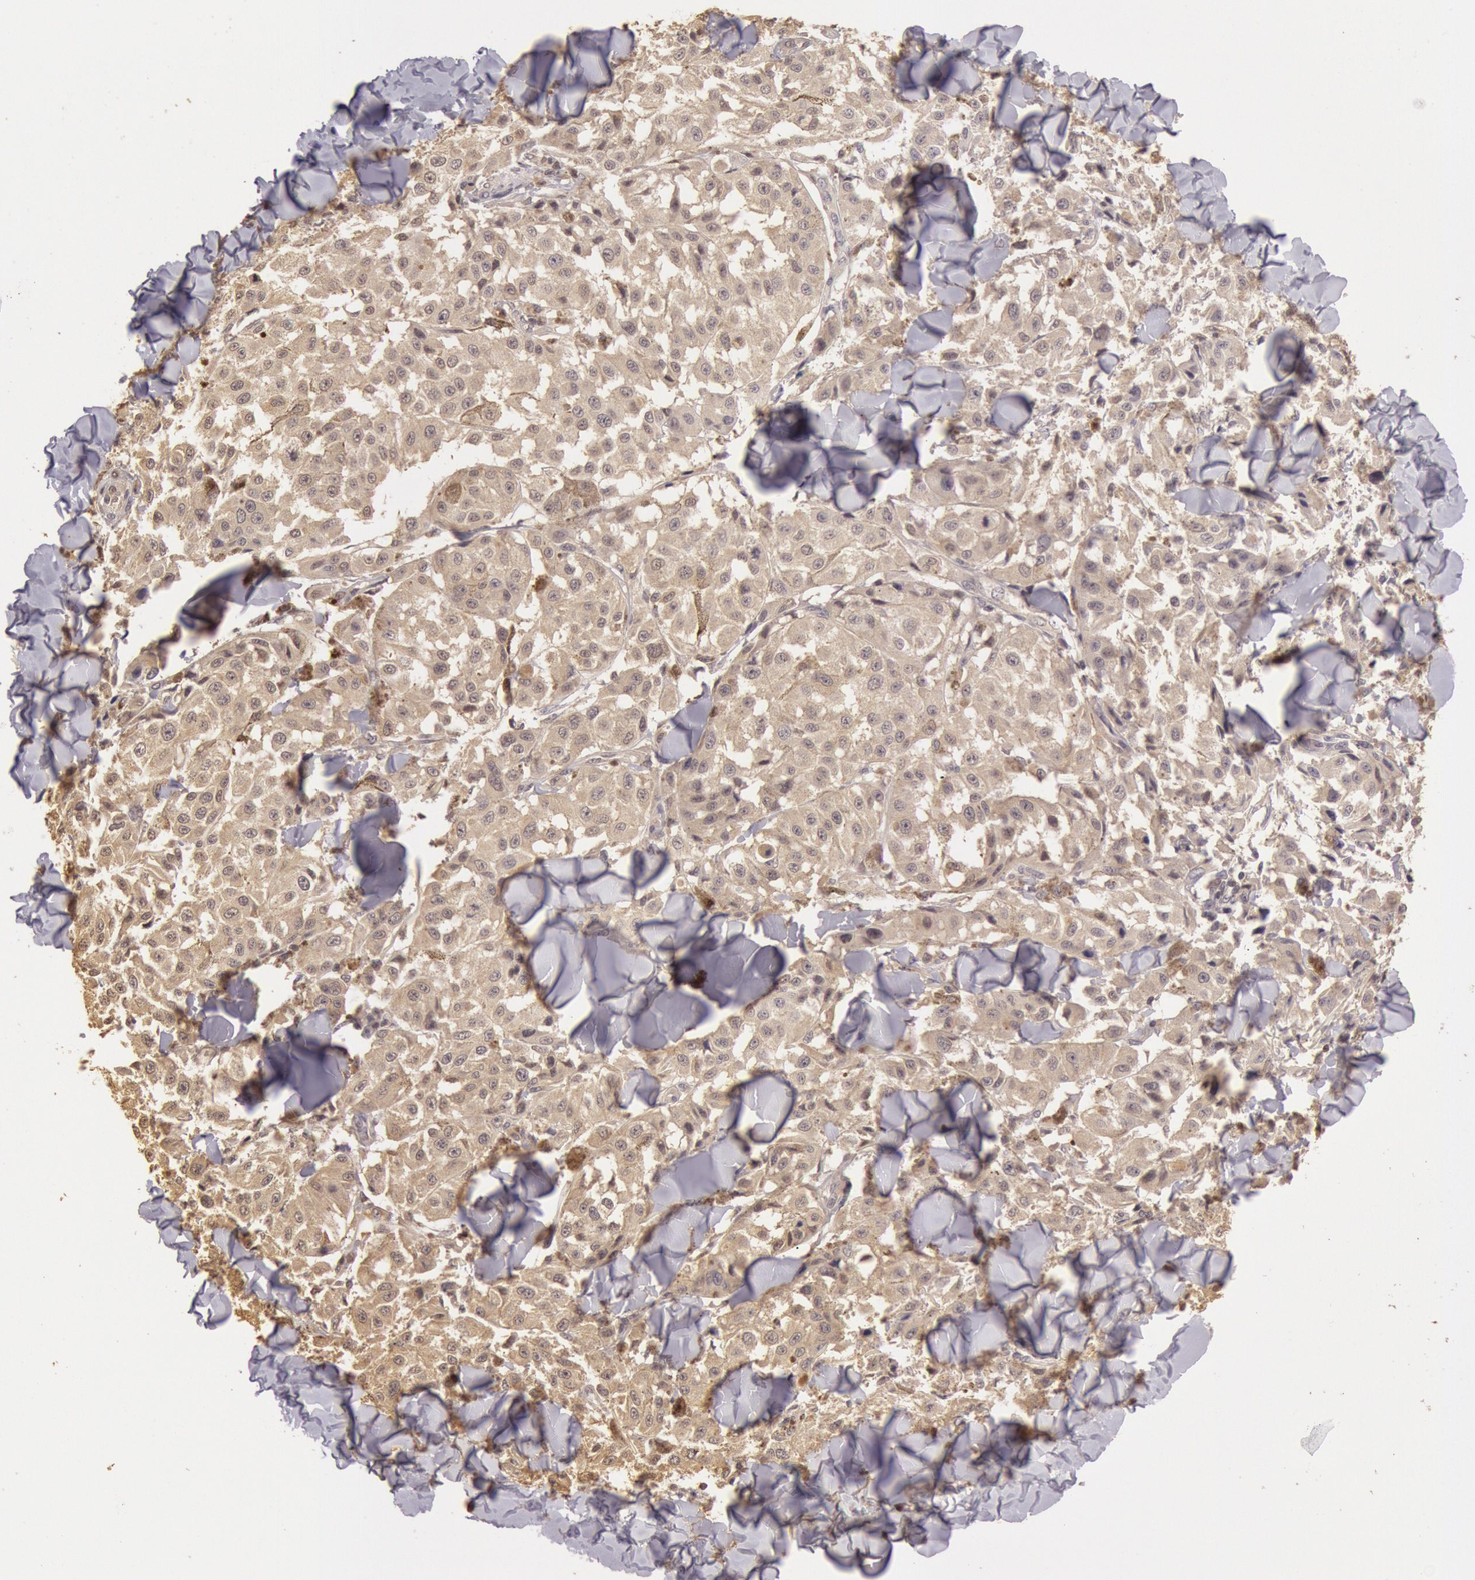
{"staining": {"intensity": "weak", "quantity": ">75%", "location": "cytoplasmic/membranous"}, "tissue": "melanoma", "cell_type": "Tumor cells", "image_type": "cancer", "snomed": [{"axis": "morphology", "description": "Malignant melanoma, NOS"}, {"axis": "topography", "description": "Skin"}], "caption": "An immunohistochemistry (IHC) micrograph of neoplastic tissue is shown. Protein staining in brown labels weak cytoplasmic/membranous positivity in melanoma within tumor cells.", "gene": "SOD1", "patient": {"sex": "female", "age": 64}}